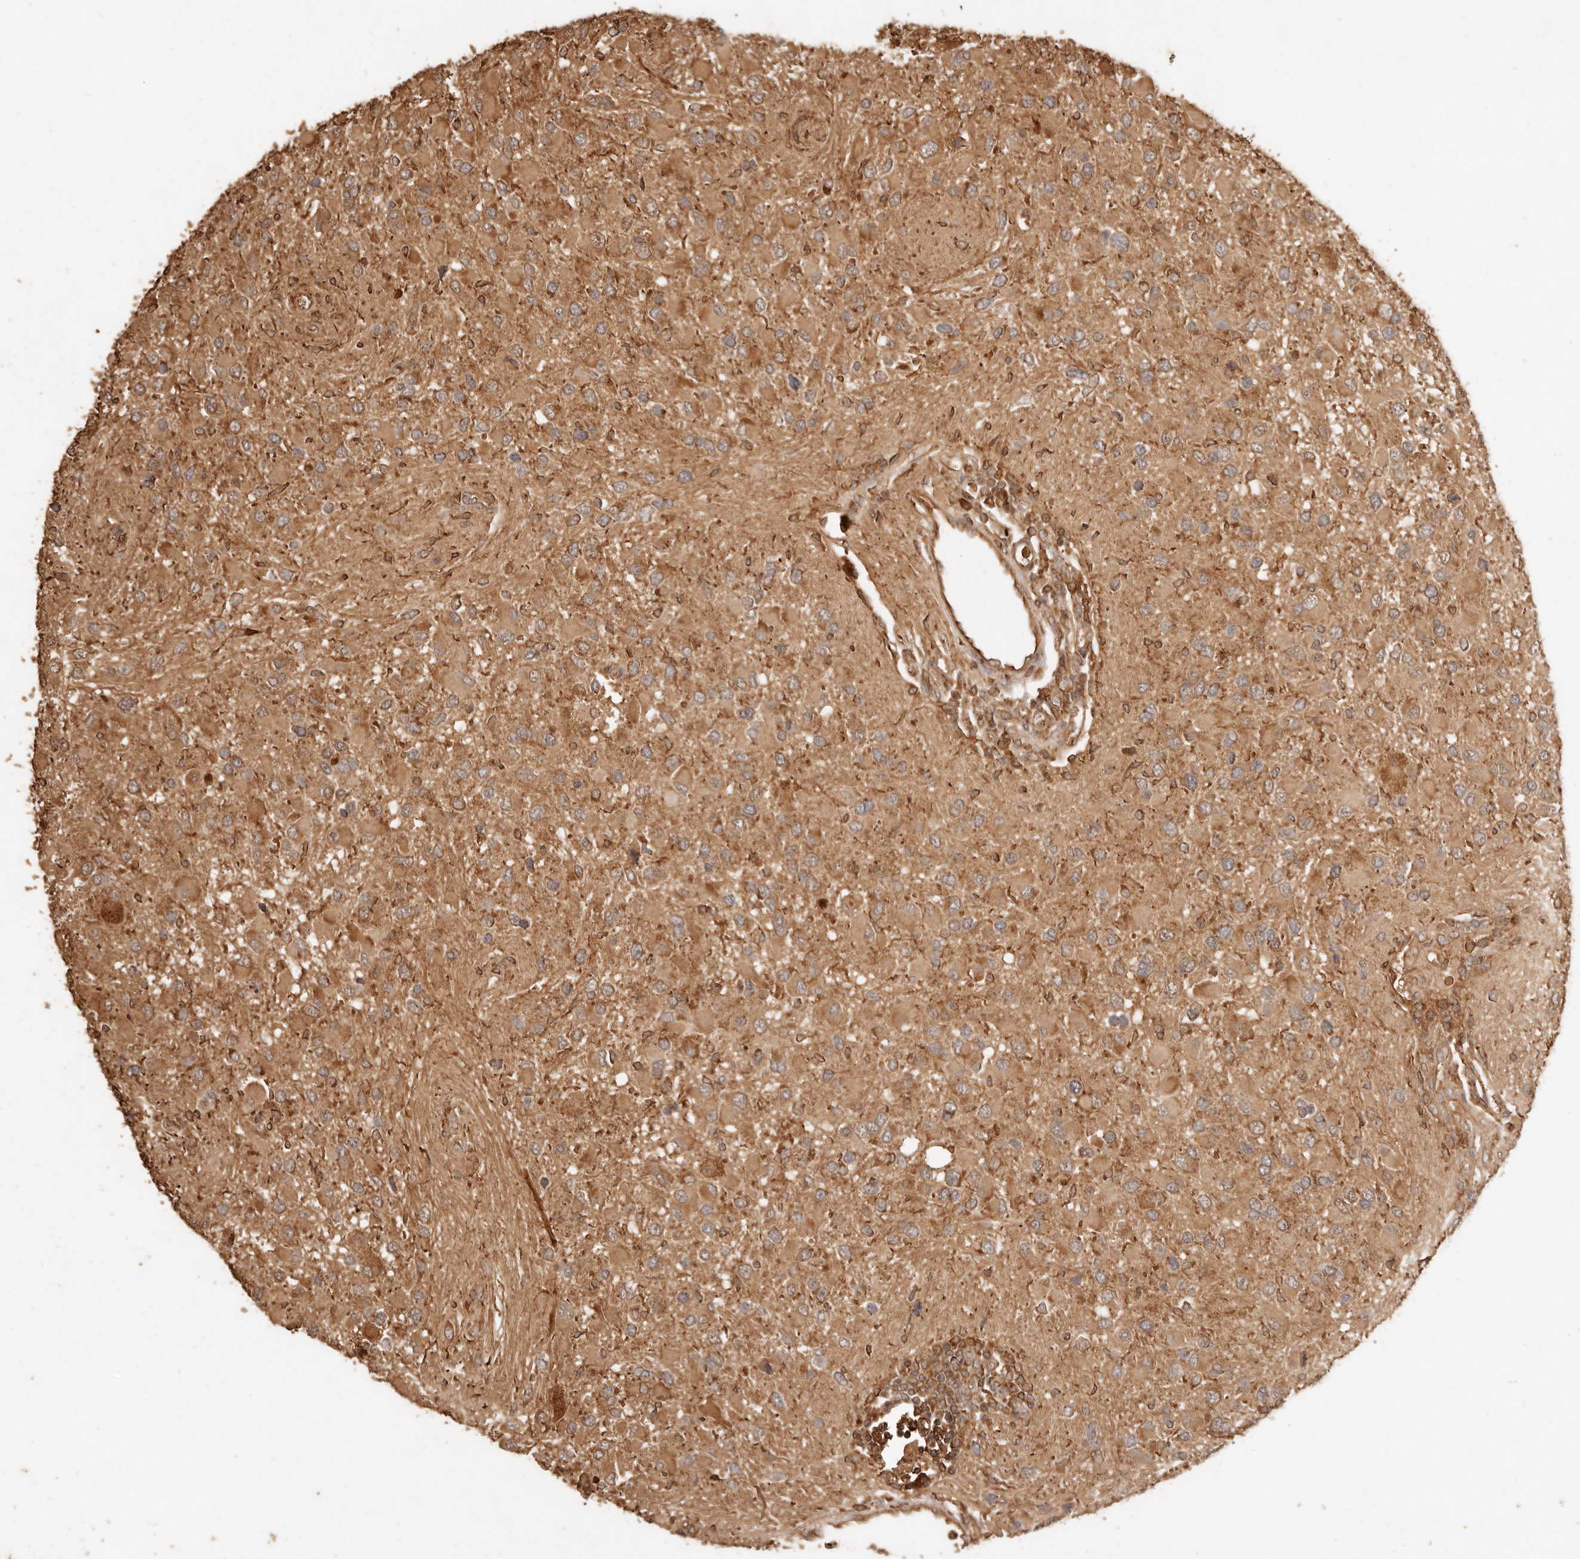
{"staining": {"intensity": "moderate", "quantity": ">75%", "location": "cytoplasmic/membranous"}, "tissue": "glioma", "cell_type": "Tumor cells", "image_type": "cancer", "snomed": [{"axis": "morphology", "description": "Glioma, malignant, High grade"}, {"axis": "topography", "description": "Brain"}], "caption": "Protein expression by immunohistochemistry (IHC) displays moderate cytoplasmic/membranous staining in approximately >75% of tumor cells in malignant high-grade glioma. (brown staining indicates protein expression, while blue staining denotes nuclei).", "gene": "FAM180B", "patient": {"sex": "male", "age": 53}}